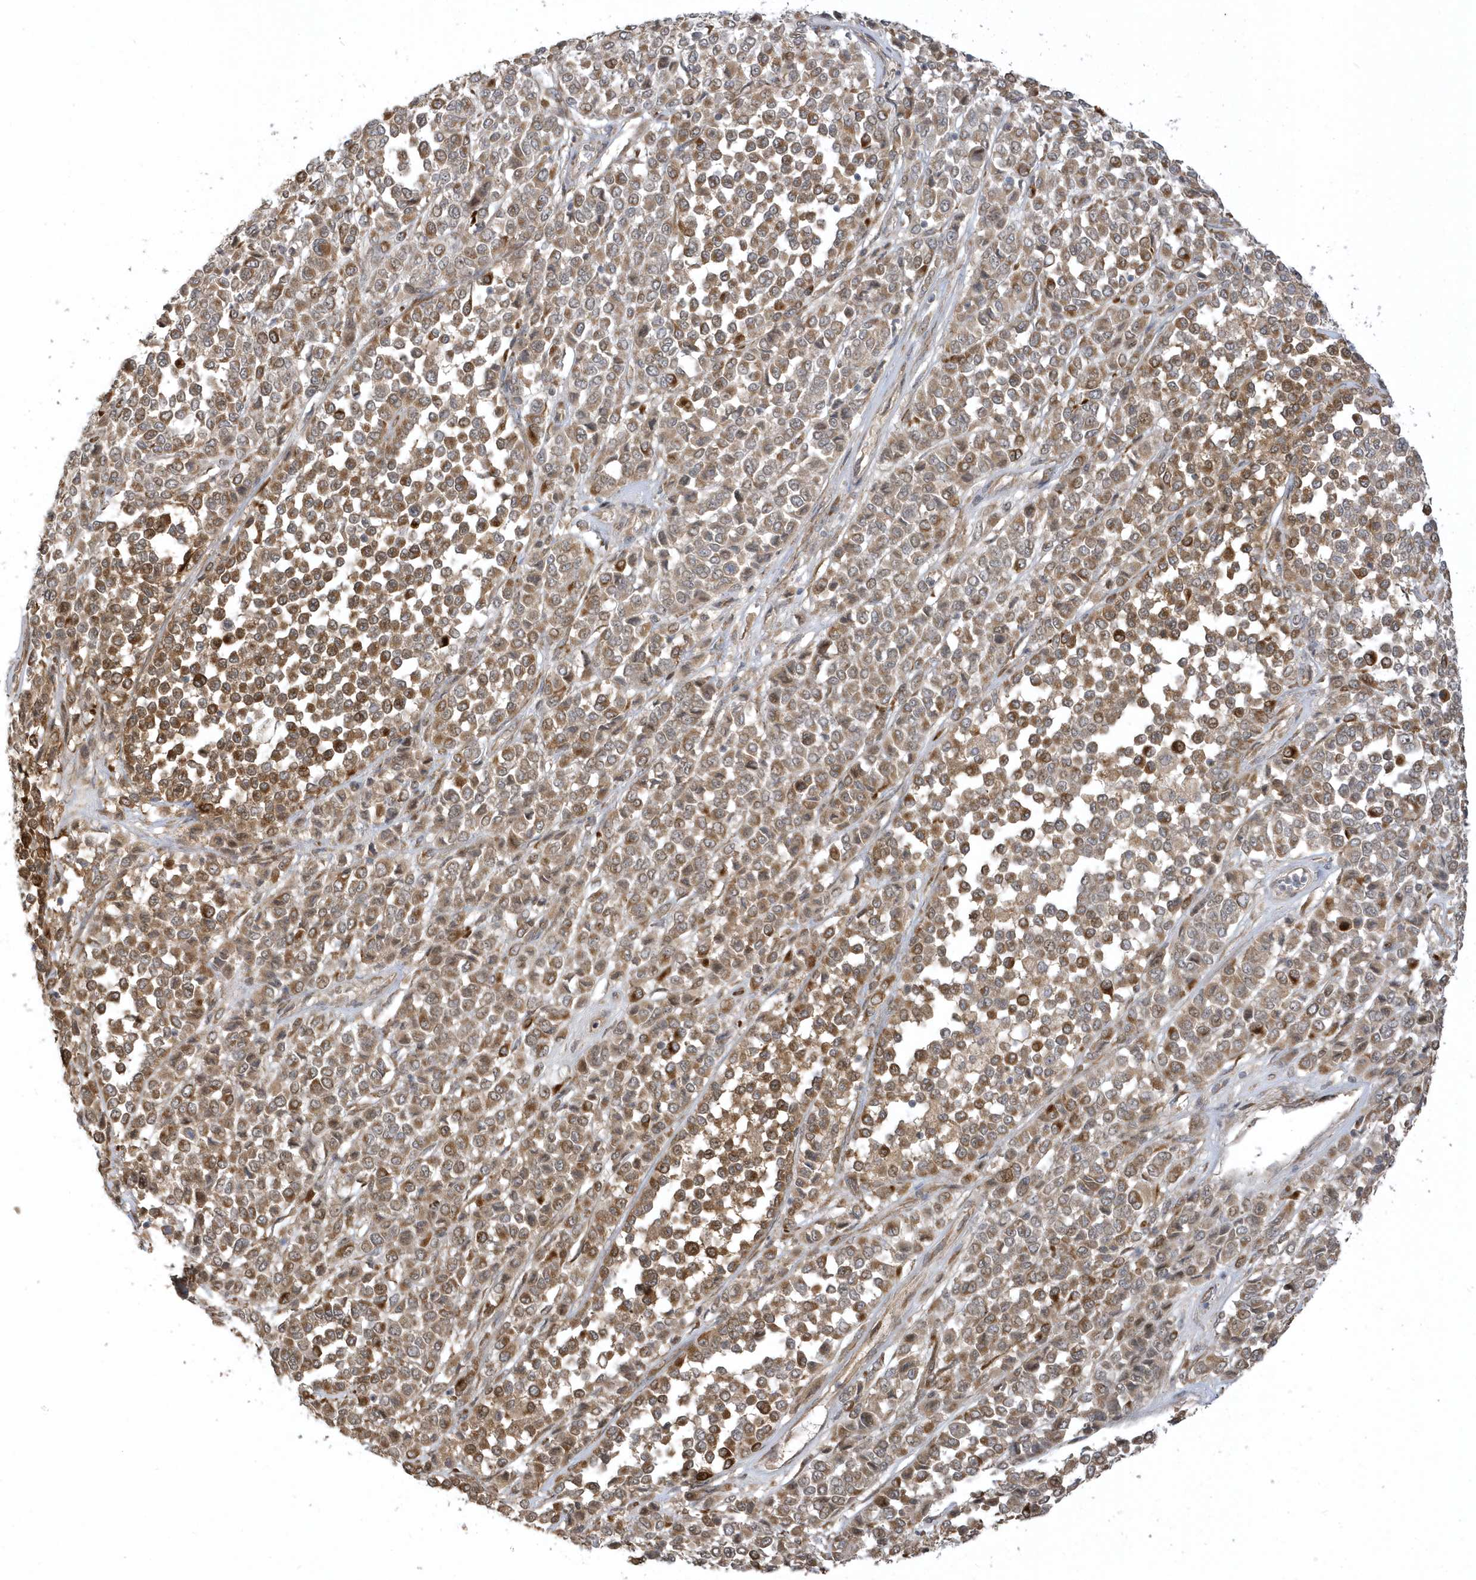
{"staining": {"intensity": "moderate", "quantity": ">75%", "location": "cytoplasmic/membranous"}, "tissue": "melanoma", "cell_type": "Tumor cells", "image_type": "cancer", "snomed": [{"axis": "morphology", "description": "Malignant melanoma, Metastatic site"}, {"axis": "topography", "description": "Pancreas"}], "caption": "The histopathology image demonstrates staining of melanoma, revealing moderate cytoplasmic/membranous protein staining (brown color) within tumor cells.", "gene": "ECM2", "patient": {"sex": "female", "age": 30}}